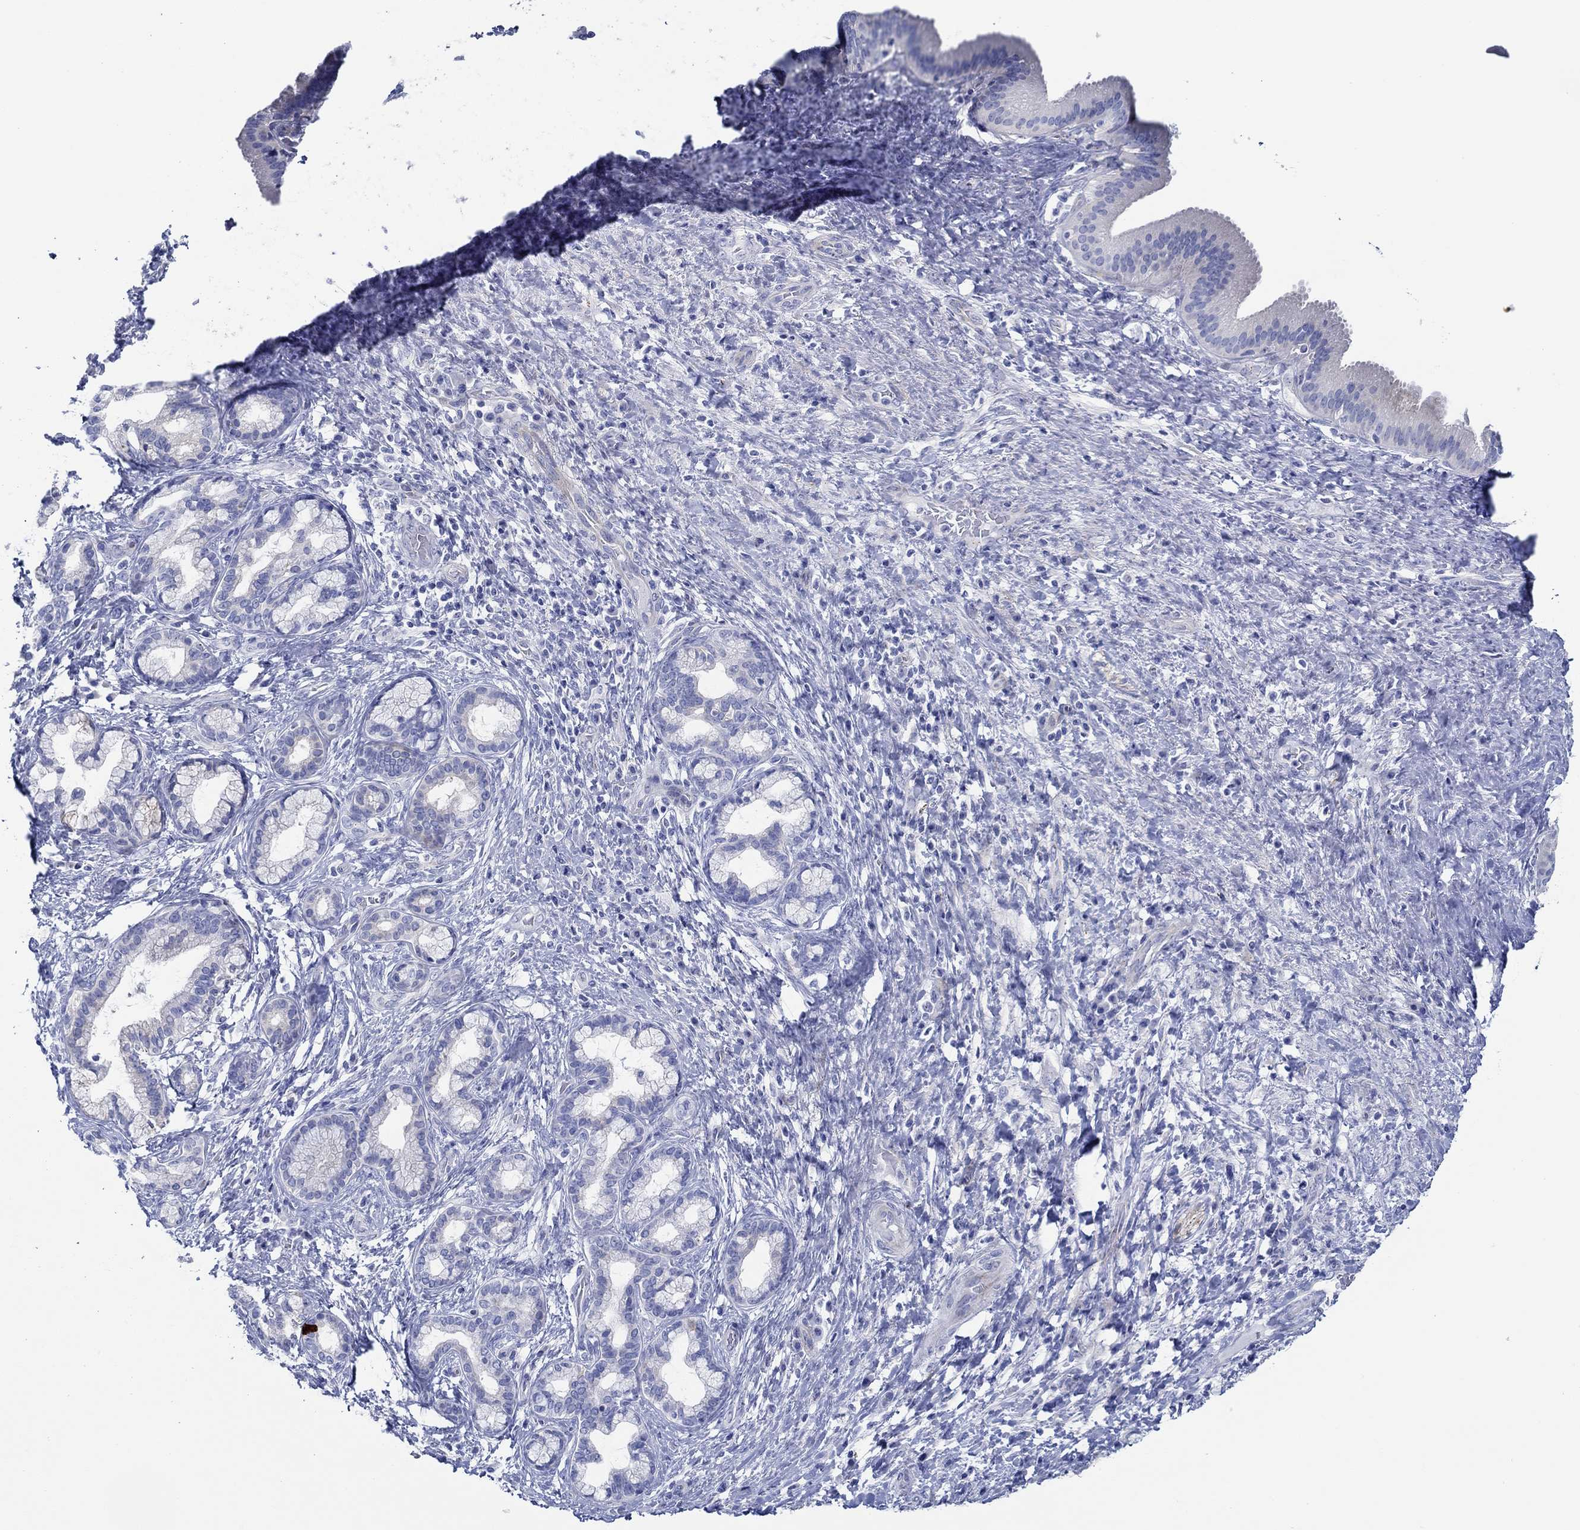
{"staining": {"intensity": "negative", "quantity": "none", "location": "none"}, "tissue": "liver cancer", "cell_type": "Tumor cells", "image_type": "cancer", "snomed": [{"axis": "morphology", "description": "Cholangiocarcinoma"}, {"axis": "topography", "description": "Liver"}], "caption": "Tumor cells are negative for protein expression in human liver cancer. The staining was performed using DAB to visualize the protein expression in brown, while the nuclei were stained in blue with hematoxylin (Magnification: 20x).", "gene": "IGFBP6", "patient": {"sex": "female", "age": 73}}